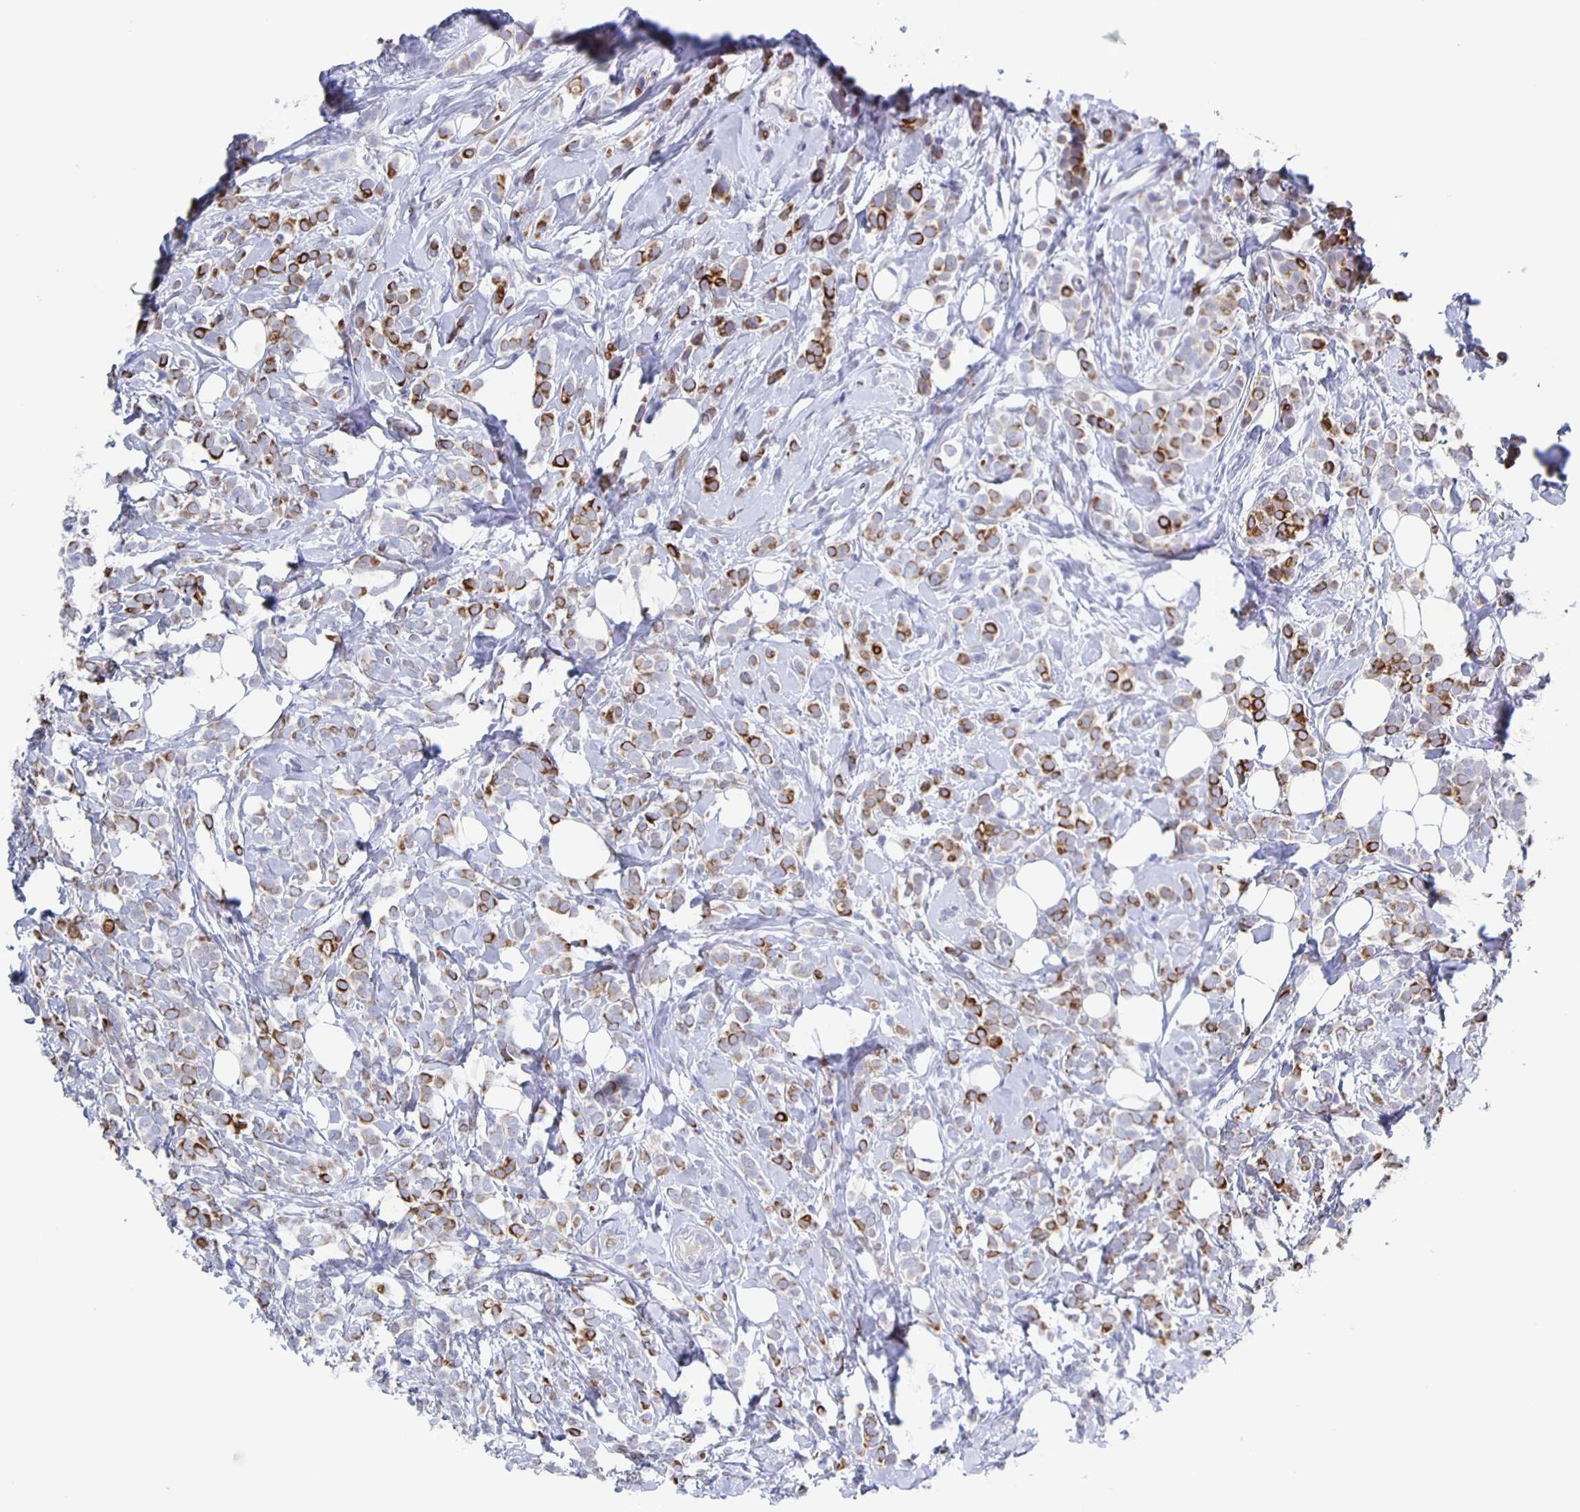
{"staining": {"intensity": "strong", "quantity": "25%-75%", "location": "cytoplasmic/membranous"}, "tissue": "breast cancer", "cell_type": "Tumor cells", "image_type": "cancer", "snomed": [{"axis": "morphology", "description": "Lobular carcinoma"}, {"axis": "topography", "description": "Breast"}], "caption": "Breast lobular carcinoma stained with a protein marker reveals strong staining in tumor cells.", "gene": "CCDC17", "patient": {"sex": "female", "age": 49}}